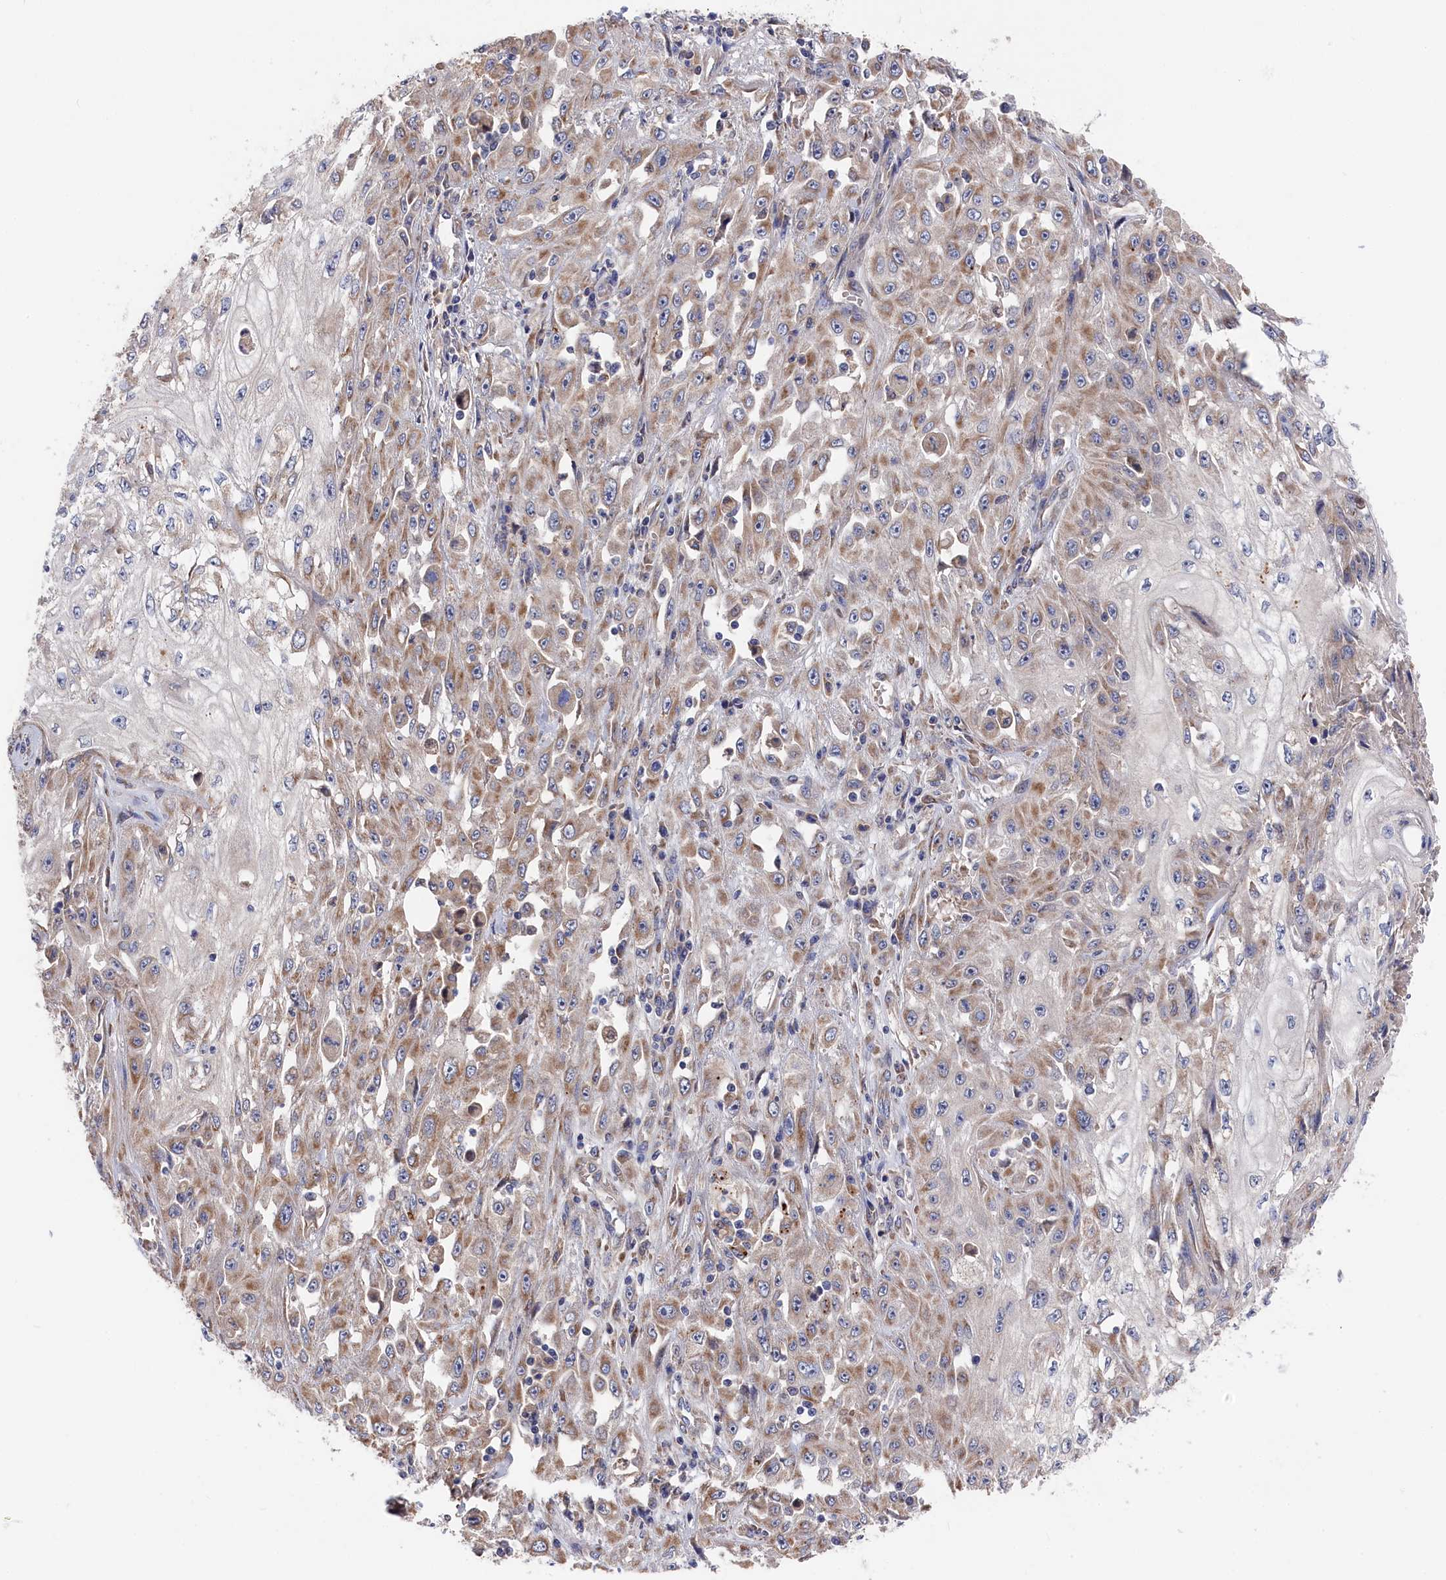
{"staining": {"intensity": "moderate", "quantity": "25%-75%", "location": "cytoplasmic/membranous"}, "tissue": "skin cancer", "cell_type": "Tumor cells", "image_type": "cancer", "snomed": [{"axis": "morphology", "description": "Squamous cell carcinoma, NOS"}, {"axis": "morphology", "description": "Squamous cell carcinoma, metastatic, NOS"}, {"axis": "topography", "description": "Skin"}, {"axis": "topography", "description": "Lymph node"}], "caption": "Tumor cells reveal medium levels of moderate cytoplasmic/membranous positivity in approximately 25%-75% of cells in human skin cancer (squamous cell carcinoma).", "gene": "CYB5D2", "patient": {"sex": "male", "age": 75}}